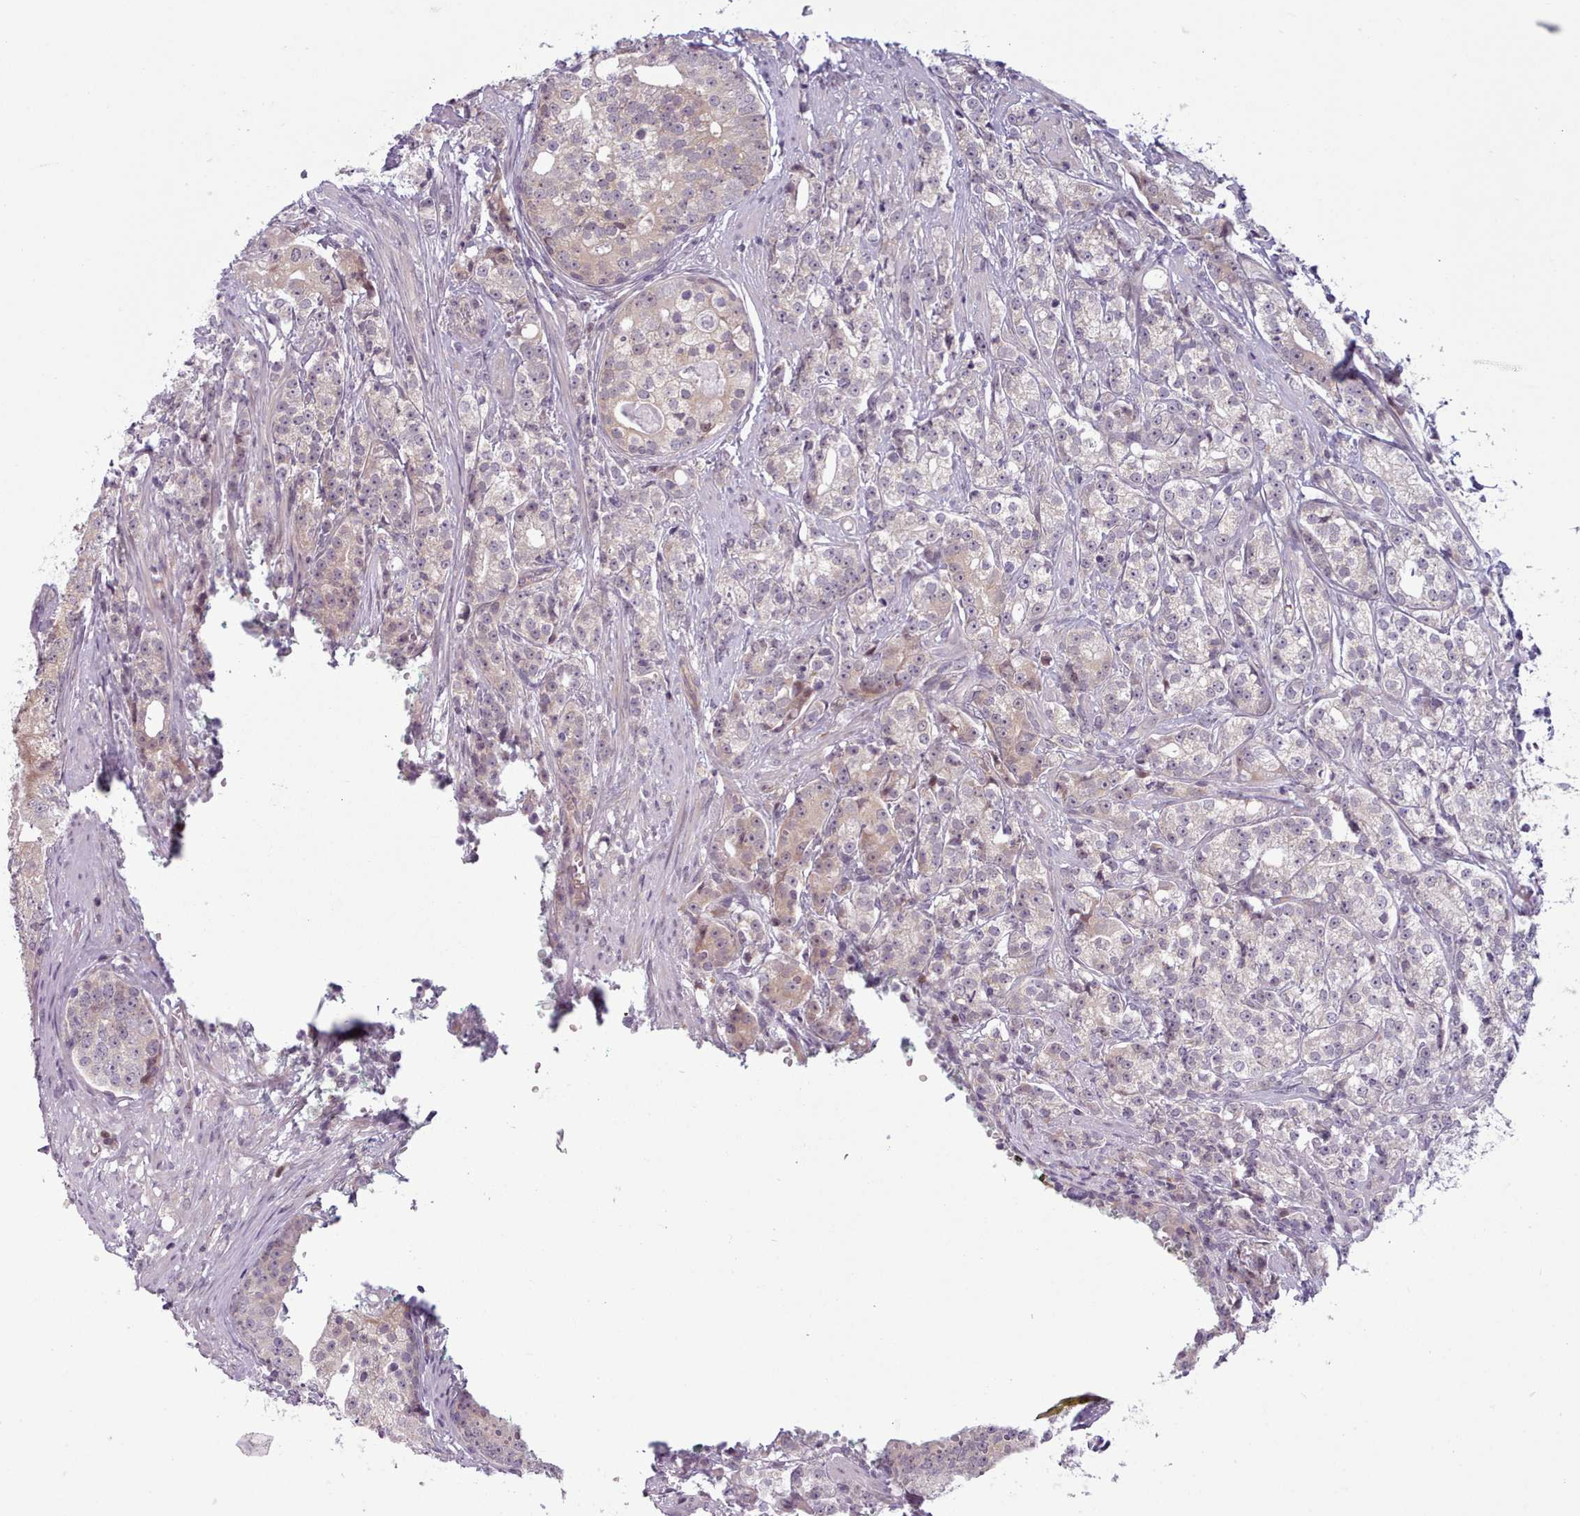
{"staining": {"intensity": "weak", "quantity": "<25%", "location": "cytoplasmic/membranous"}, "tissue": "prostate cancer", "cell_type": "Tumor cells", "image_type": "cancer", "snomed": [{"axis": "morphology", "description": "Adenocarcinoma, High grade"}, {"axis": "topography", "description": "Prostate"}], "caption": "Micrograph shows no significant protein staining in tumor cells of prostate cancer (high-grade adenocarcinoma).", "gene": "KBTBD7", "patient": {"sex": "male", "age": 69}}